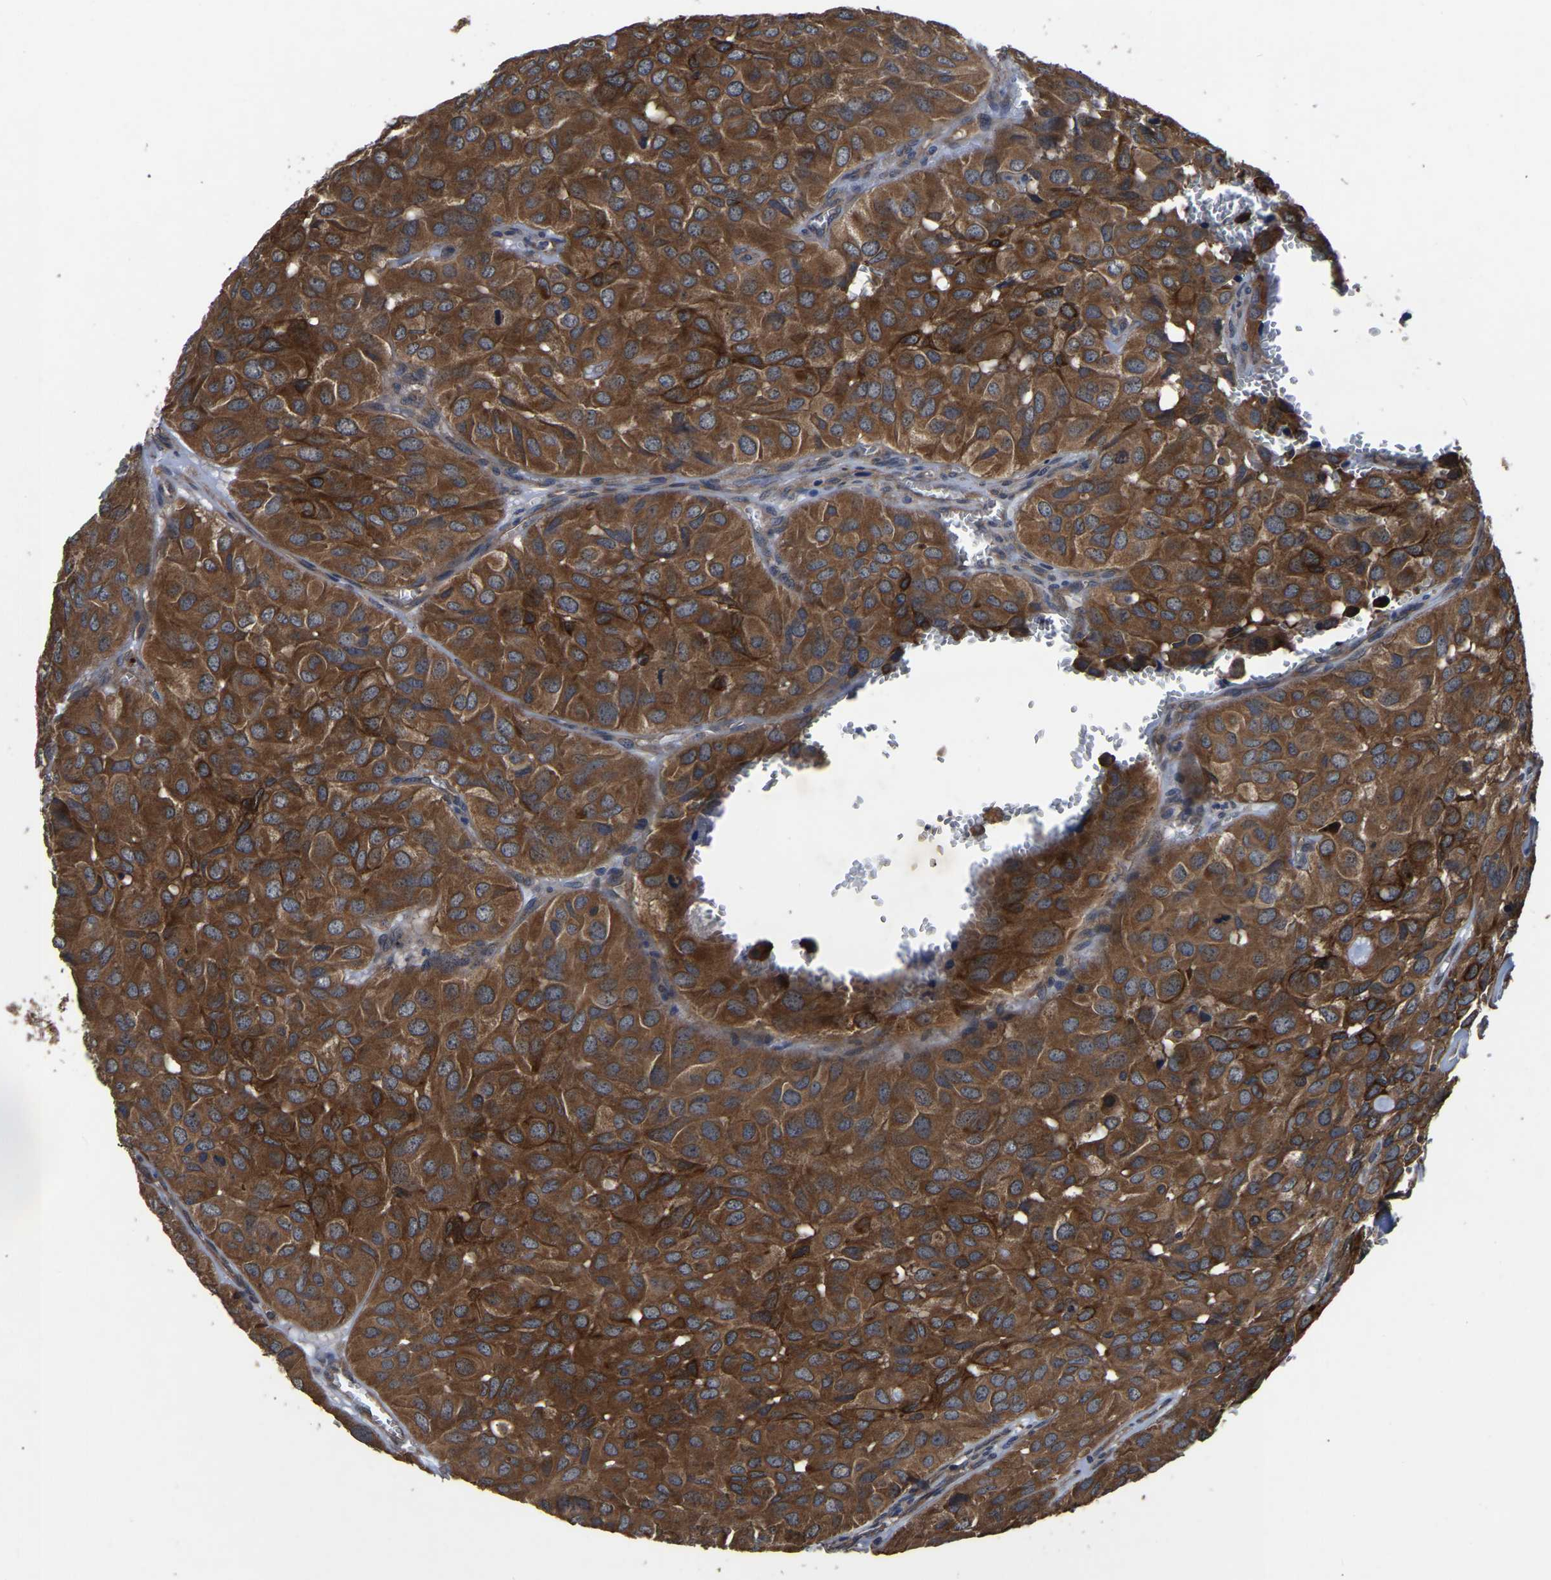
{"staining": {"intensity": "strong", "quantity": ">75%", "location": "cytoplasmic/membranous"}, "tissue": "head and neck cancer", "cell_type": "Tumor cells", "image_type": "cancer", "snomed": [{"axis": "morphology", "description": "Adenocarcinoma, NOS"}, {"axis": "topography", "description": "Salivary gland, NOS"}, {"axis": "topography", "description": "Head-Neck"}], "caption": "Brown immunohistochemical staining in head and neck cancer shows strong cytoplasmic/membranous expression in approximately >75% of tumor cells. (DAB IHC, brown staining for protein, blue staining for nuclei).", "gene": "CRYZL1", "patient": {"sex": "female", "age": 76}}